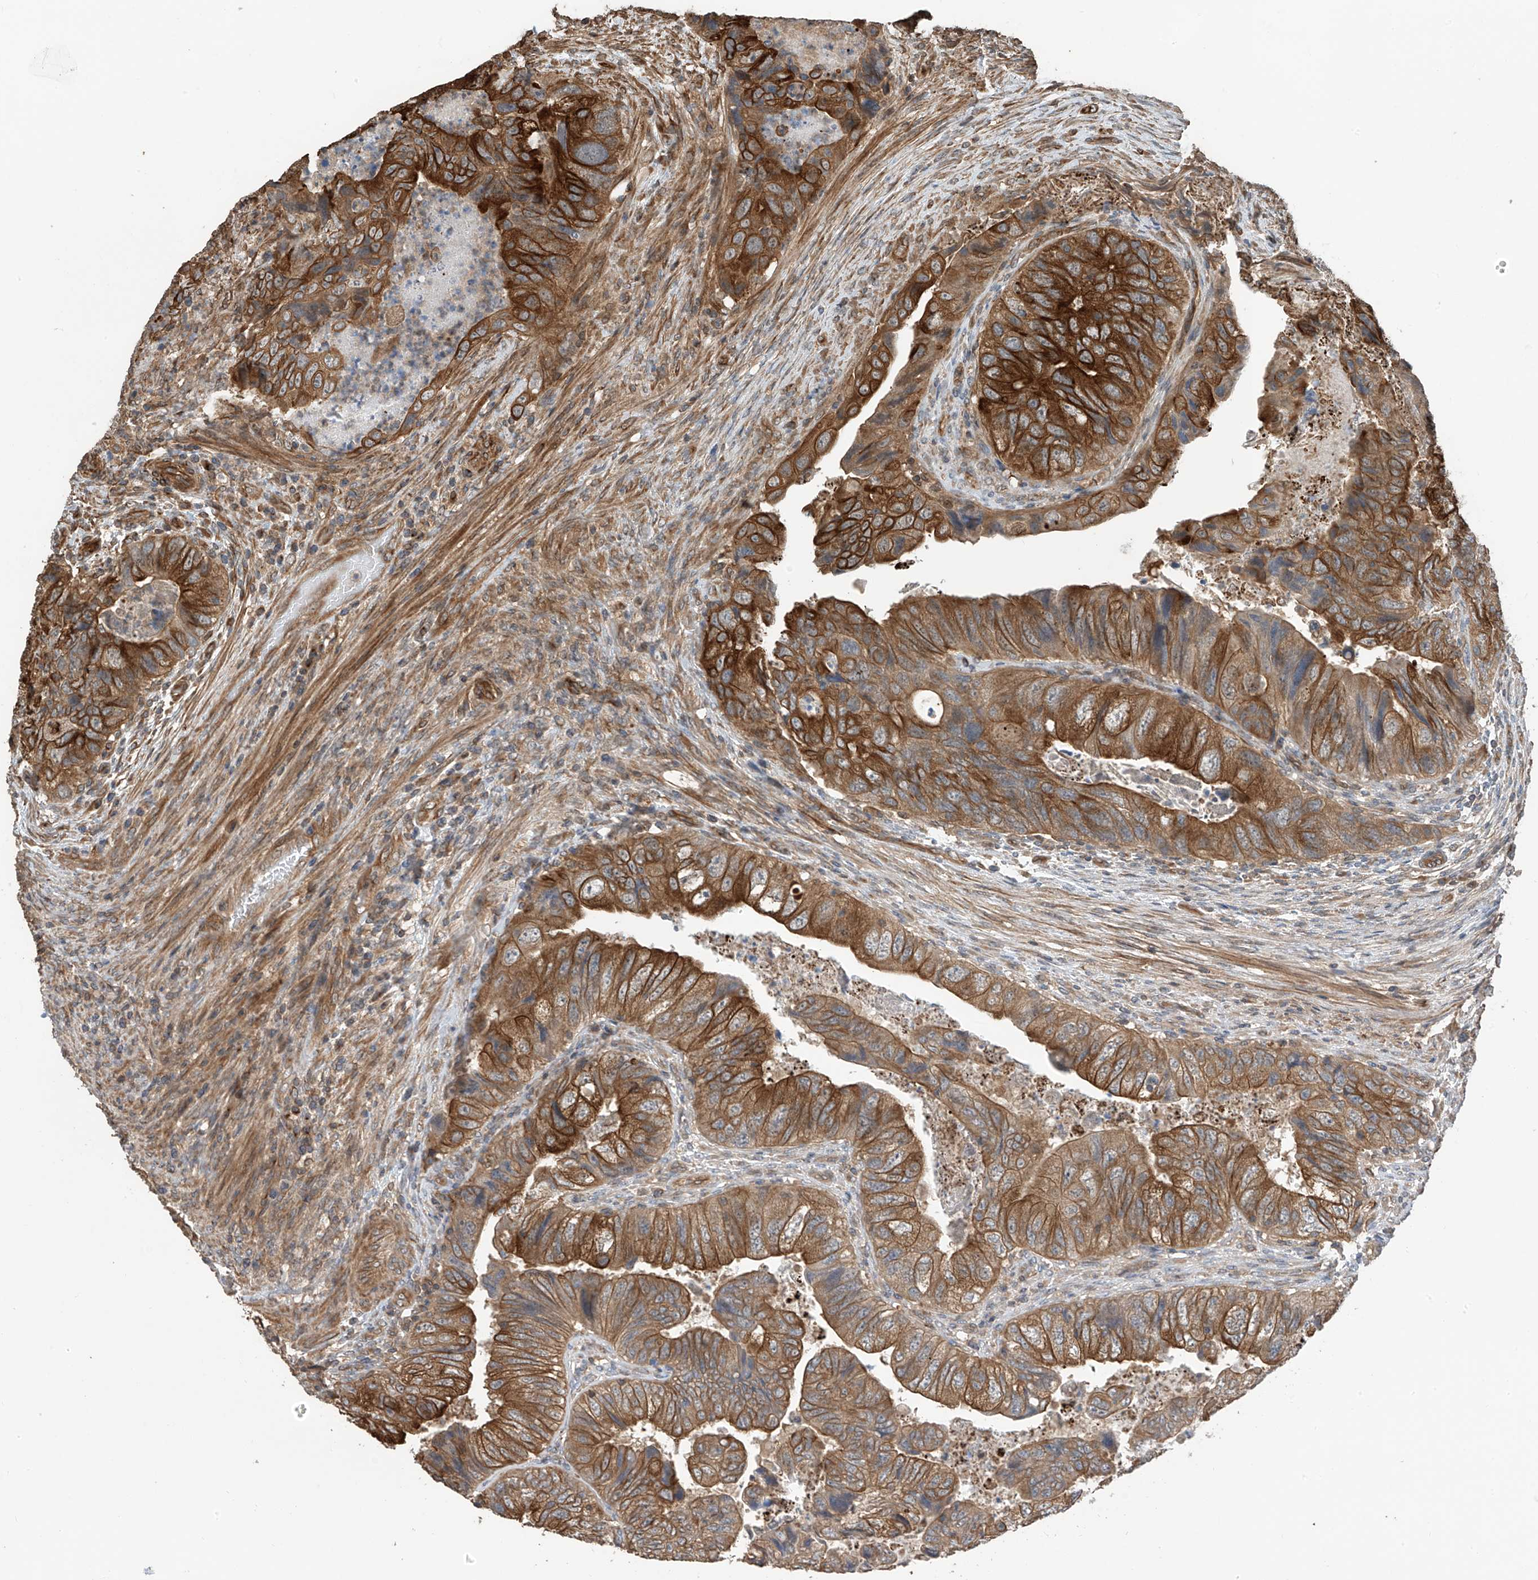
{"staining": {"intensity": "strong", "quantity": "25%-75%", "location": "cytoplasmic/membranous"}, "tissue": "colorectal cancer", "cell_type": "Tumor cells", "image_type": "cancer", "snomed": [{"axis": "morphology", "description": "Adenocarcinoma, NOS"}, {"axis": "topography", "description": "Rectum"}], "caption": "Protein positivity by immunohistochemistry (IHC) reveals strong cytoplasmic/membranous positivity in about 25%-75% of tumor cells in colorectal cancer.", "gene": "RPAIN", "patient": {"sex": "male", "age": 63}}